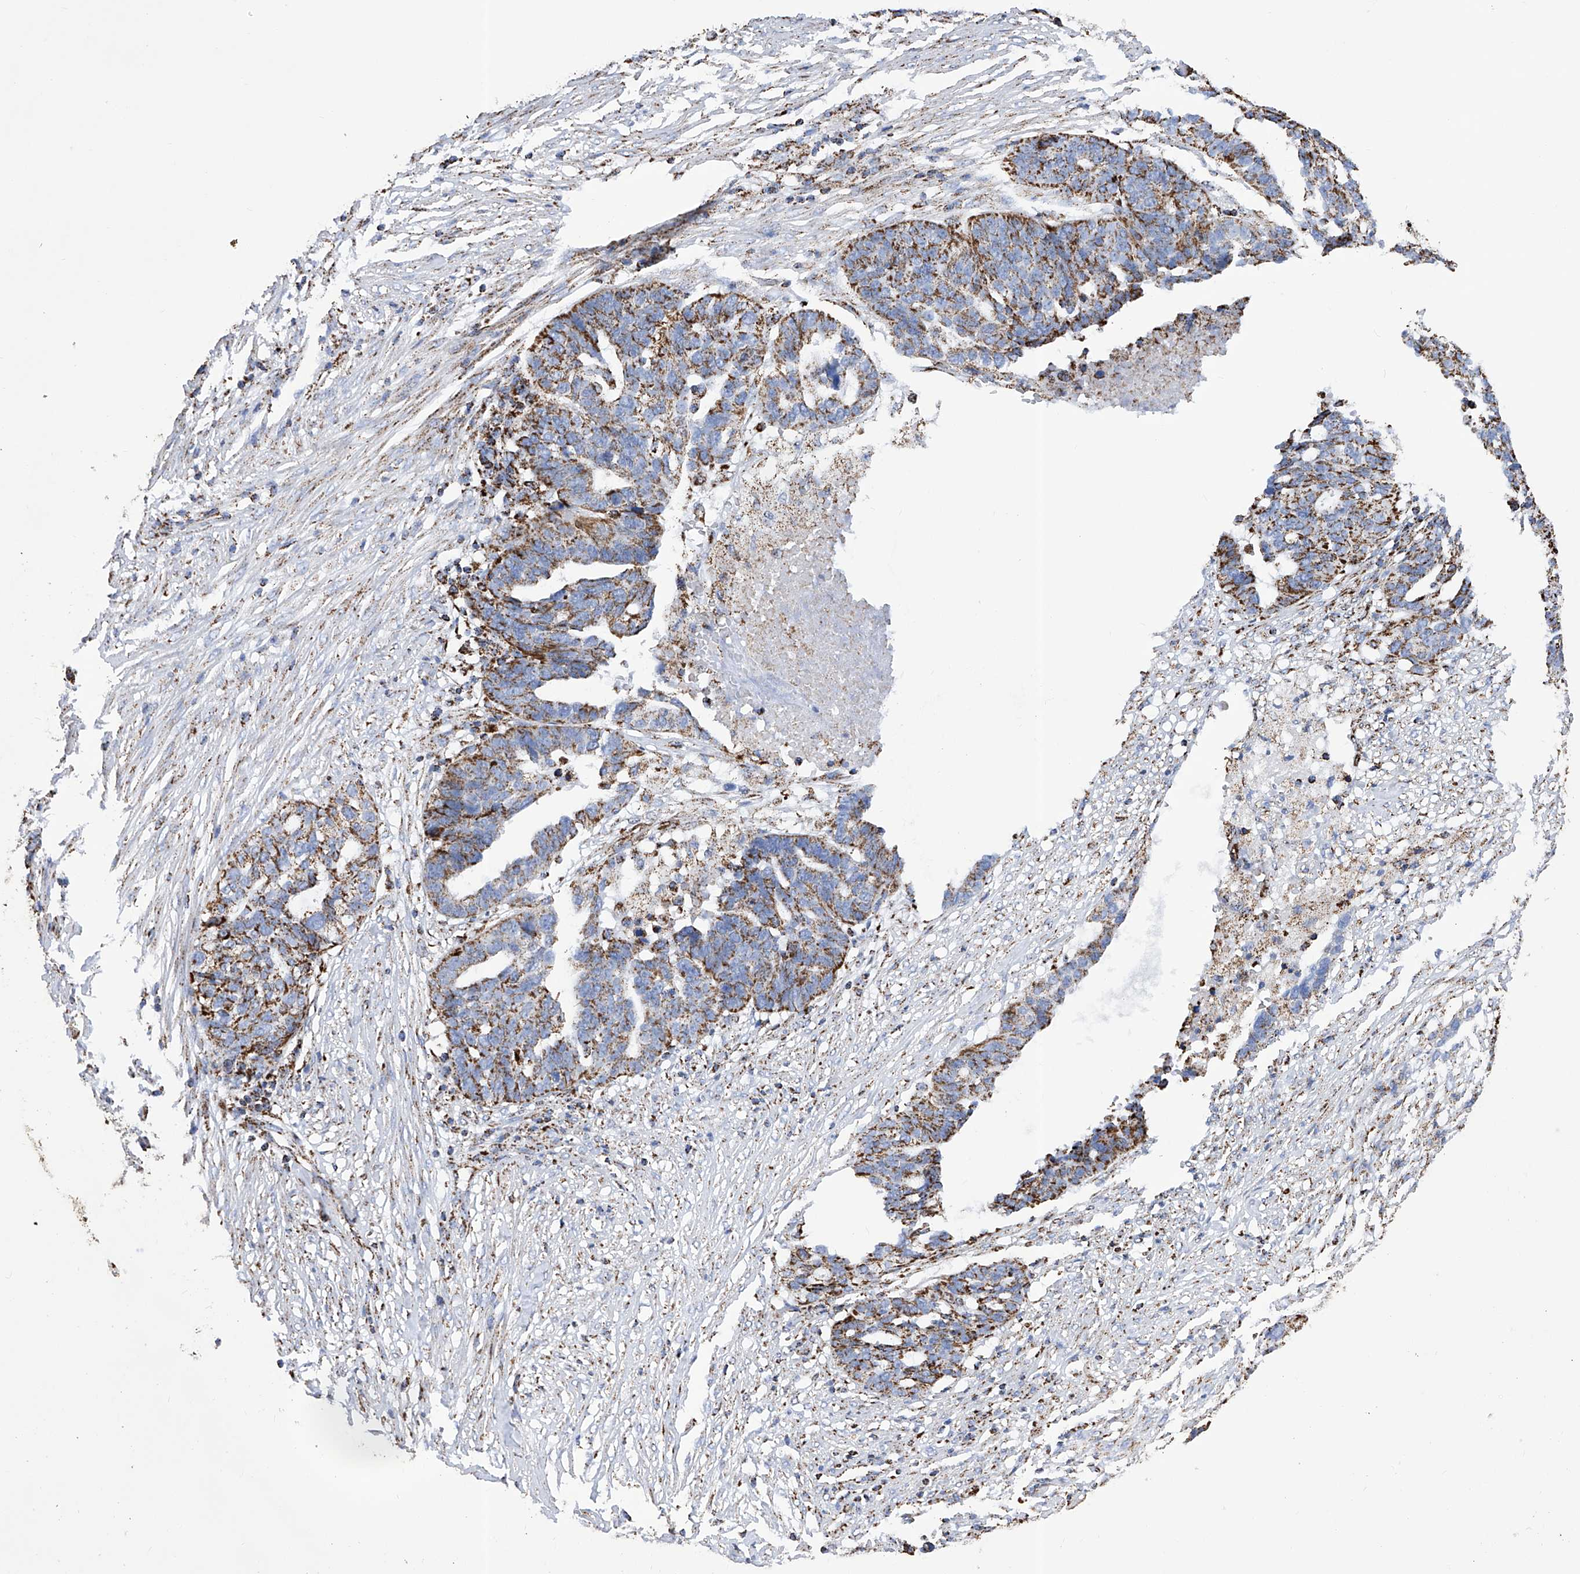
{"staining": {"intensity": "strong", "quantity": ">75%", "location": "cytoplasmic/membranous"}, "tissue": "ovarian cancer", "cell_type": "Tumor cells", "image_type": "cancer", "snomed": [{"axis": "morphology", "description": "Cystadenocarcinoma, serous, NOS"}, {"axis": "topography", "description": "Ovary"}], "caption": "Protein positivity by IHC reveals strong cytoplasmic/membranous positivity in approximately >75% of tumor cells in ovarian cancer.", "gene": "ATP5PF", "patient": {"sex": "female", "age": 59}}